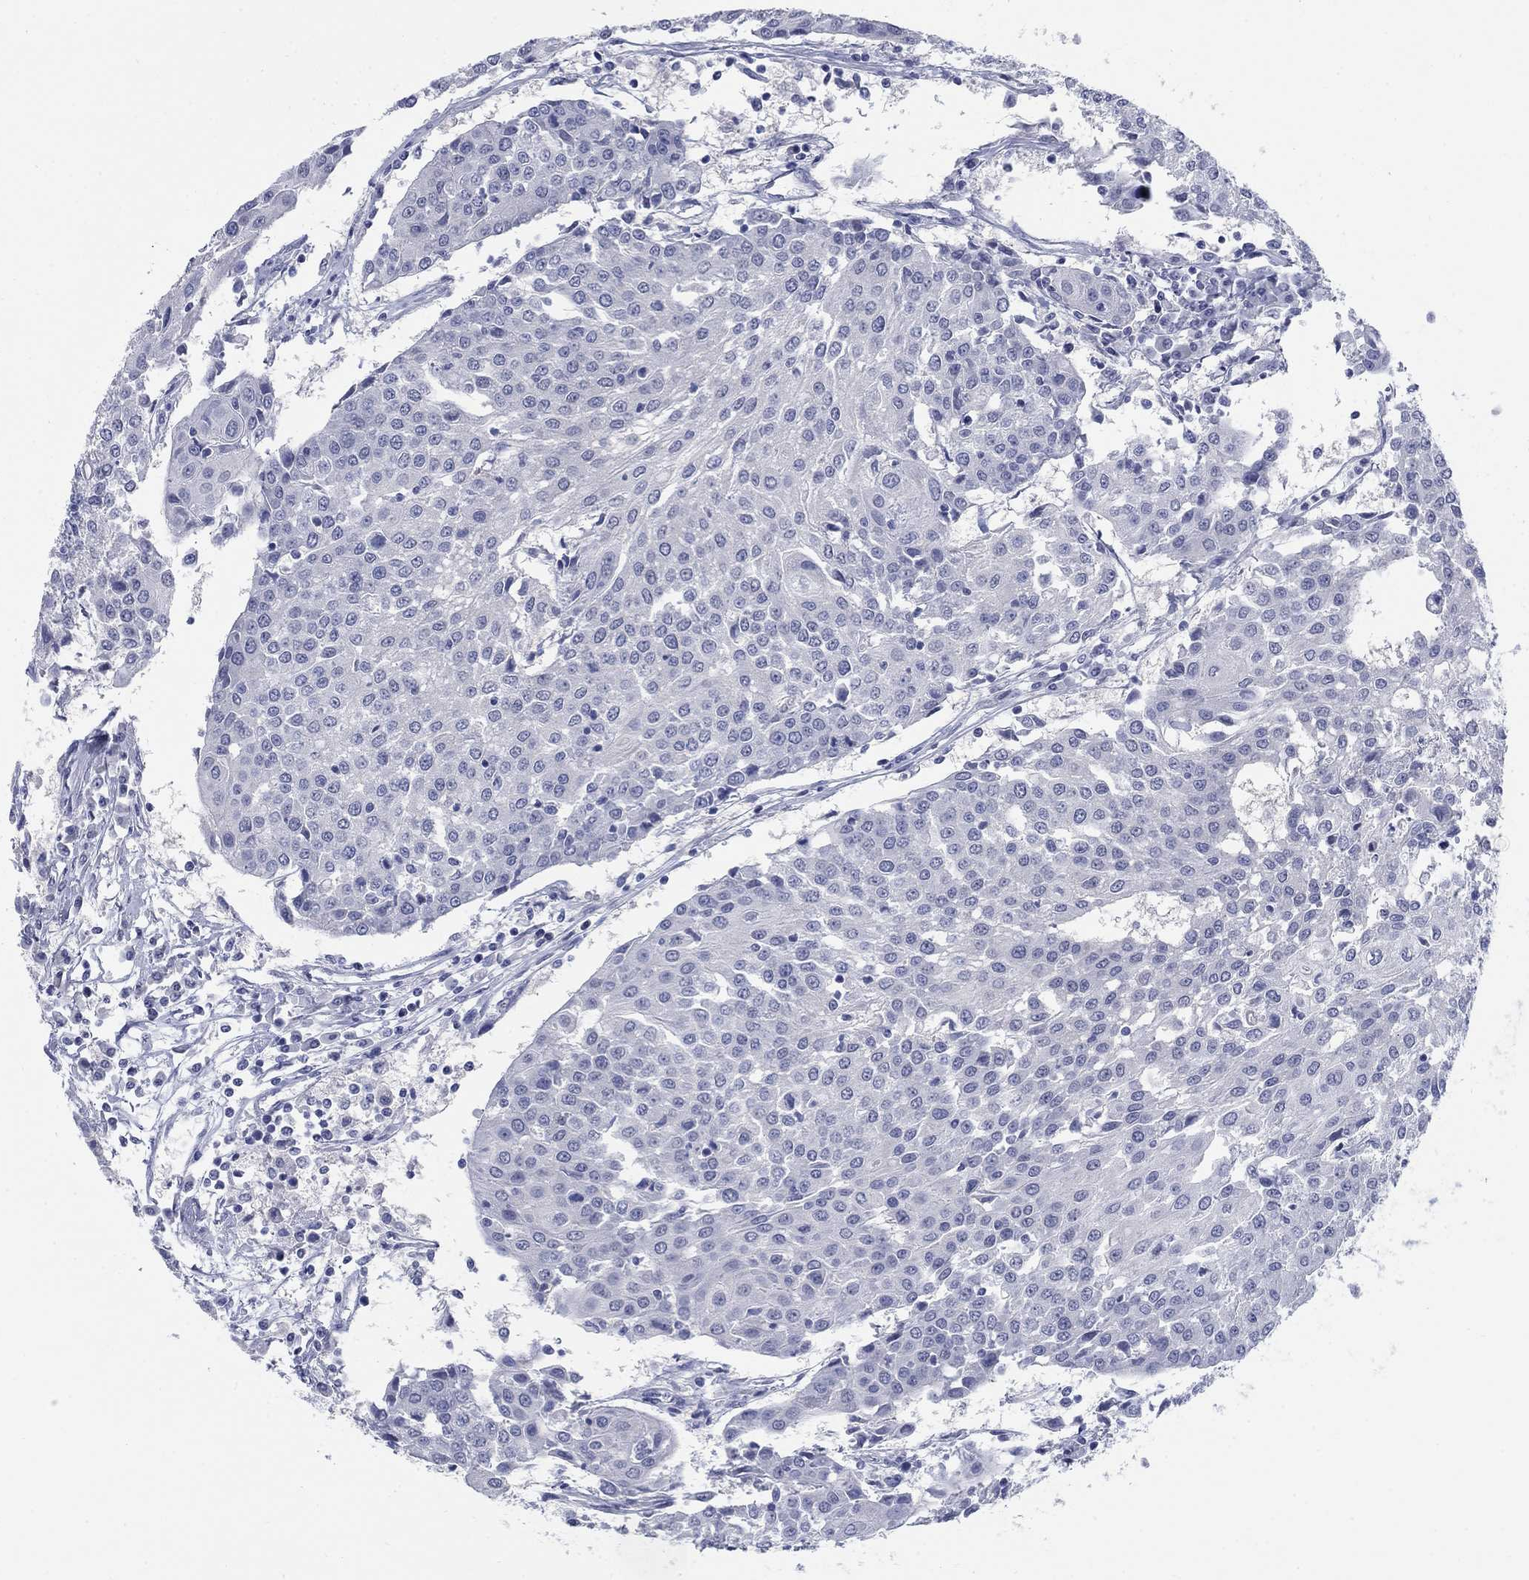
{"staining": {"intensity": "negative", "quantity": "none", "location": "none"}, "tissue": "urothelial cancer", "cell_type": "Tumor cells", "image_type": "cancer", "snomed": [{"axis": "morphology", "description": "Urothelial carcinoma, High grade"}, {"axis": "topography", "description": "Urinary bladder"}], "caption": "There is no significant staining in tumor cells of urothelial carcinoma (high-grade).", "gene": "ATP6V1G2", "patient": {"sex": "female", "age": 85}}